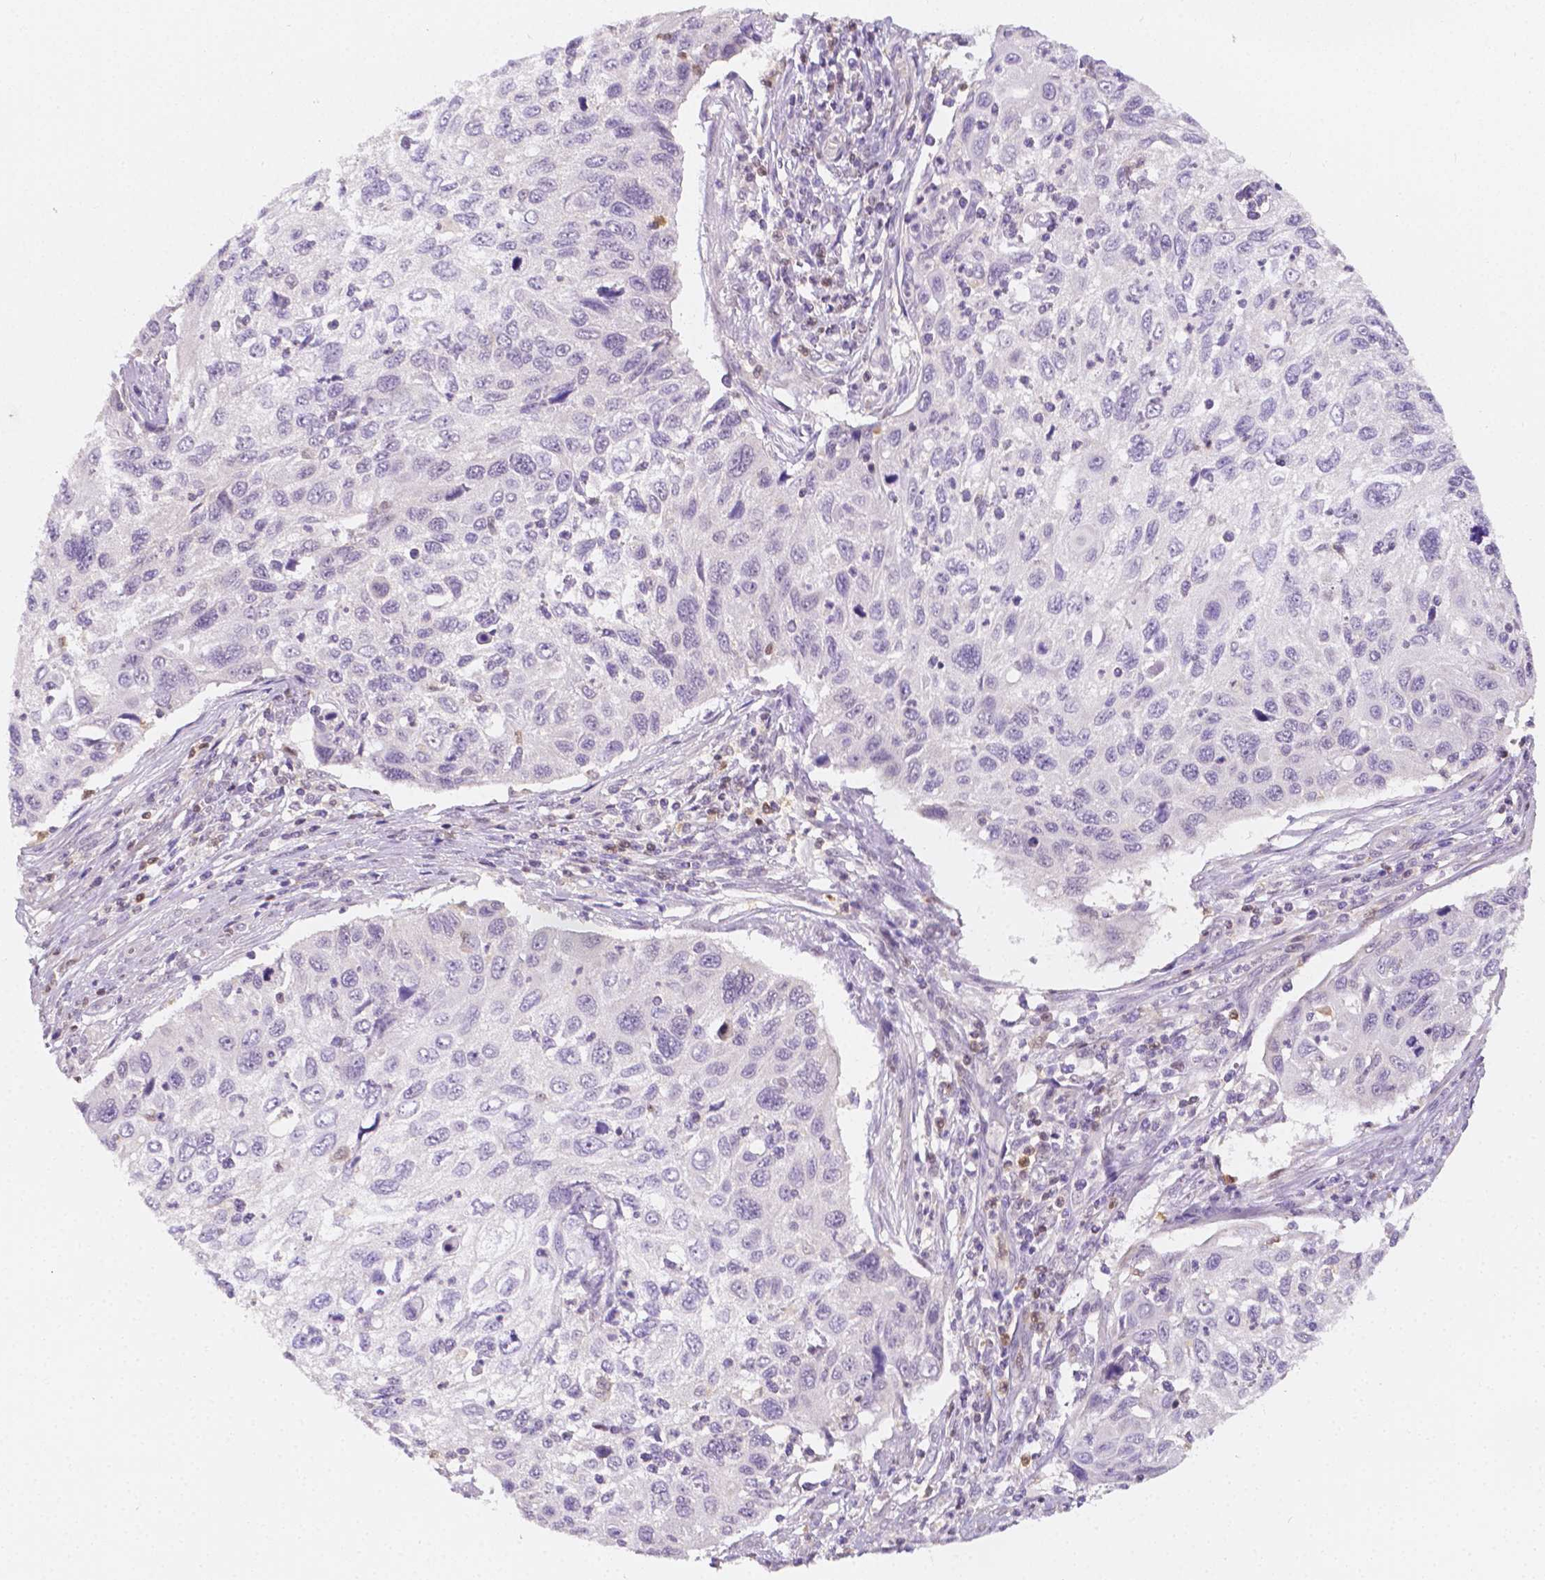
{"staining": {"intensity": "negative", "quantity": "none", "location": "none"}, "tissue": "cervical cancer", "cell_type": "Tumor cells", "image_type": "cancer", "snomed": [{"axis": "morphology", "description": "Squamous cell carcinoma, NOS"}, {"axis": "topography", "description": "Cervix"}], "caption": "This image is of cervical cancer (squamous cell carcinoma) stained with immunohistochemistry (IHC) to label a protein in brown with the nuclei are counter-stained blue. There is no expression in tumor cells.", "gene": "SGTB", "patient": {"sex": "female", "age": 70}}